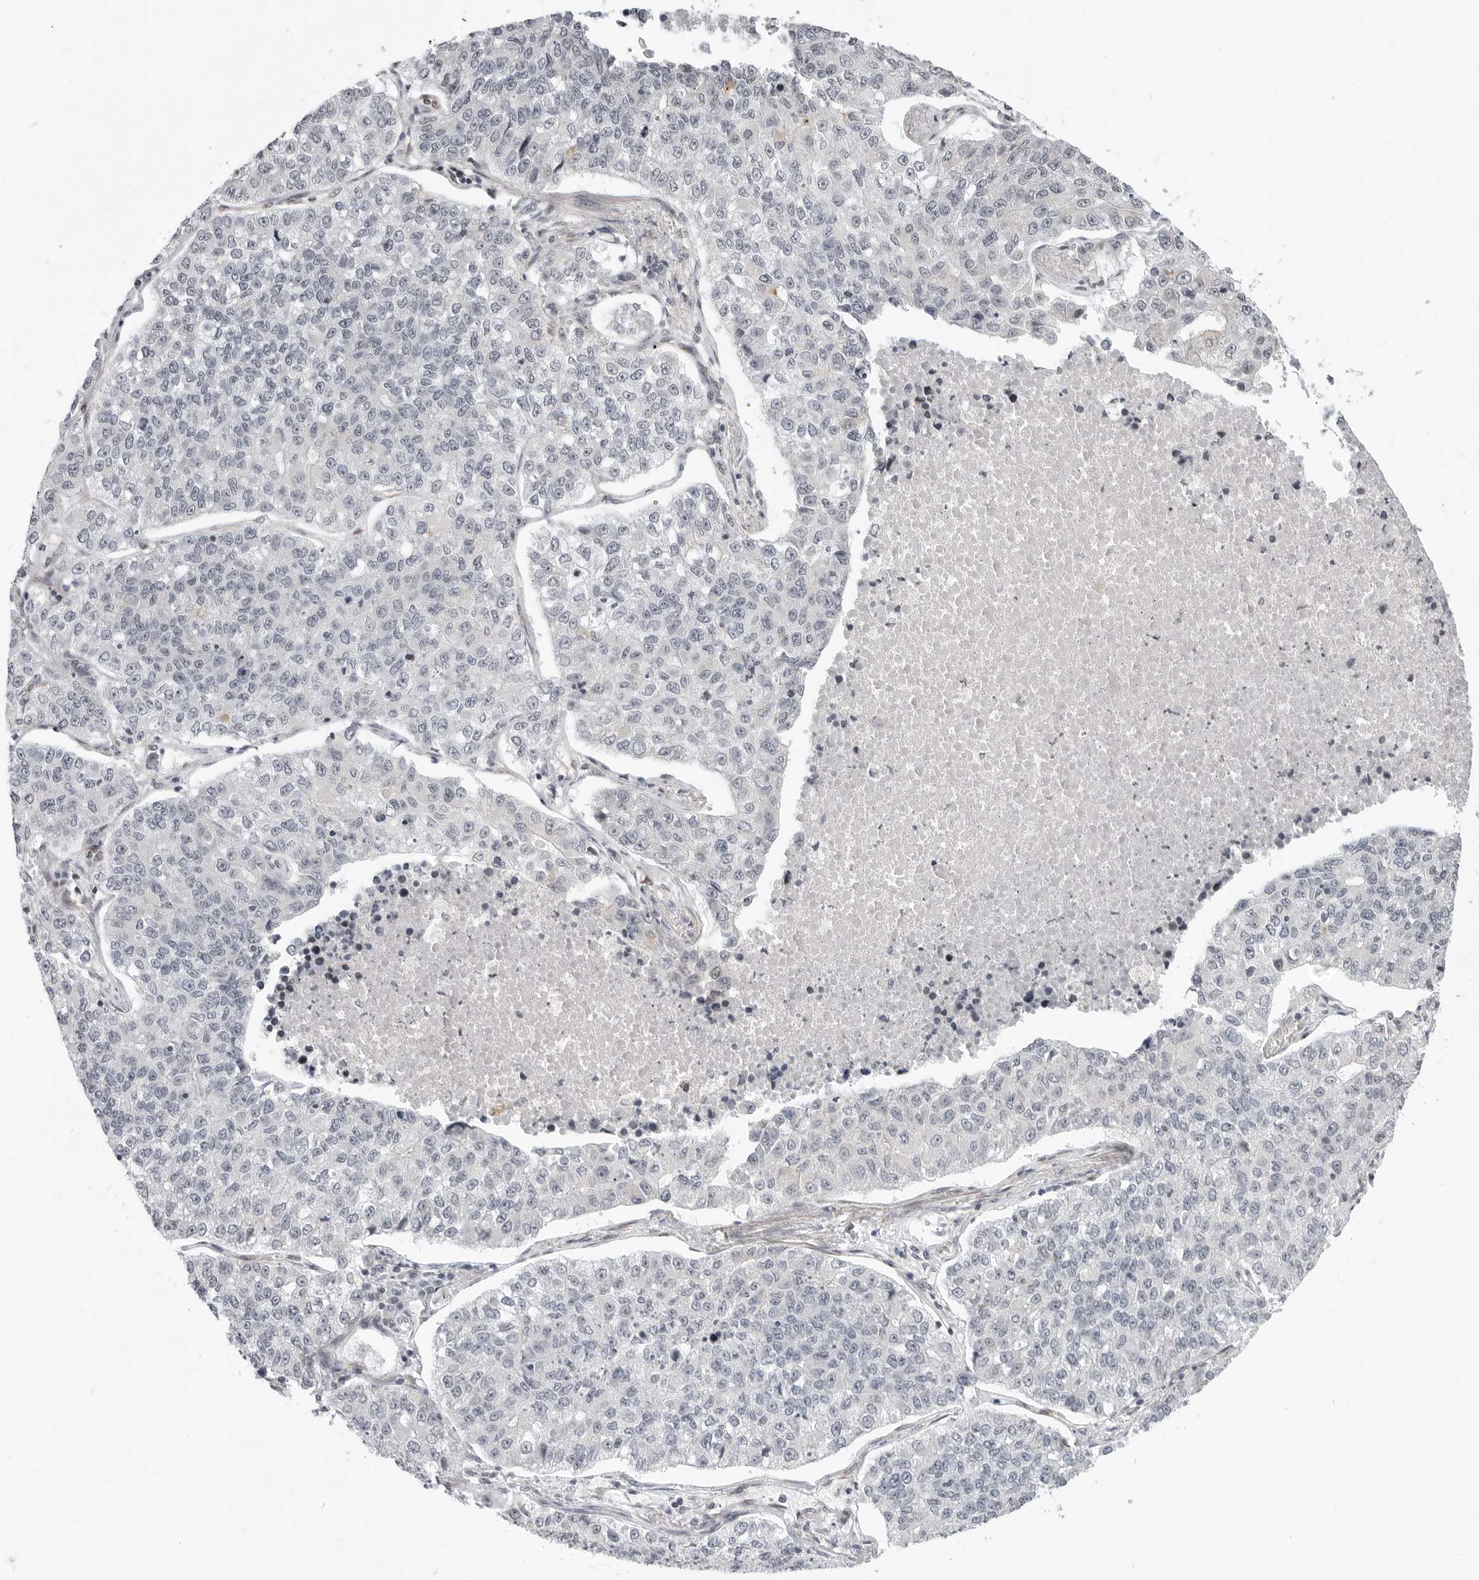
{"staining": {"intensity": "negative", "quantity": "none", "location": "none"}, "tissue": "lung cancer", "cell_type": "Tumor cells", "image_type": "cancer", "snomed": [{"axis": "morphology", "description": "Adenocarcinoma, NOS"}, {"axis": "topography", "description": "Lung"}], "caption": "A high-resolution histopathology image shows IHC staining of lung adenocarcinoma, which reveals no significant staining in tumor cells. The staining was performed using DAB to visualize the protein expression in brown, while the nuclei were stained in blue with hematoxylin (Magnification: 20x).", "gene": "C8orf33", "patient": {"sex": "male", "age": 49}}